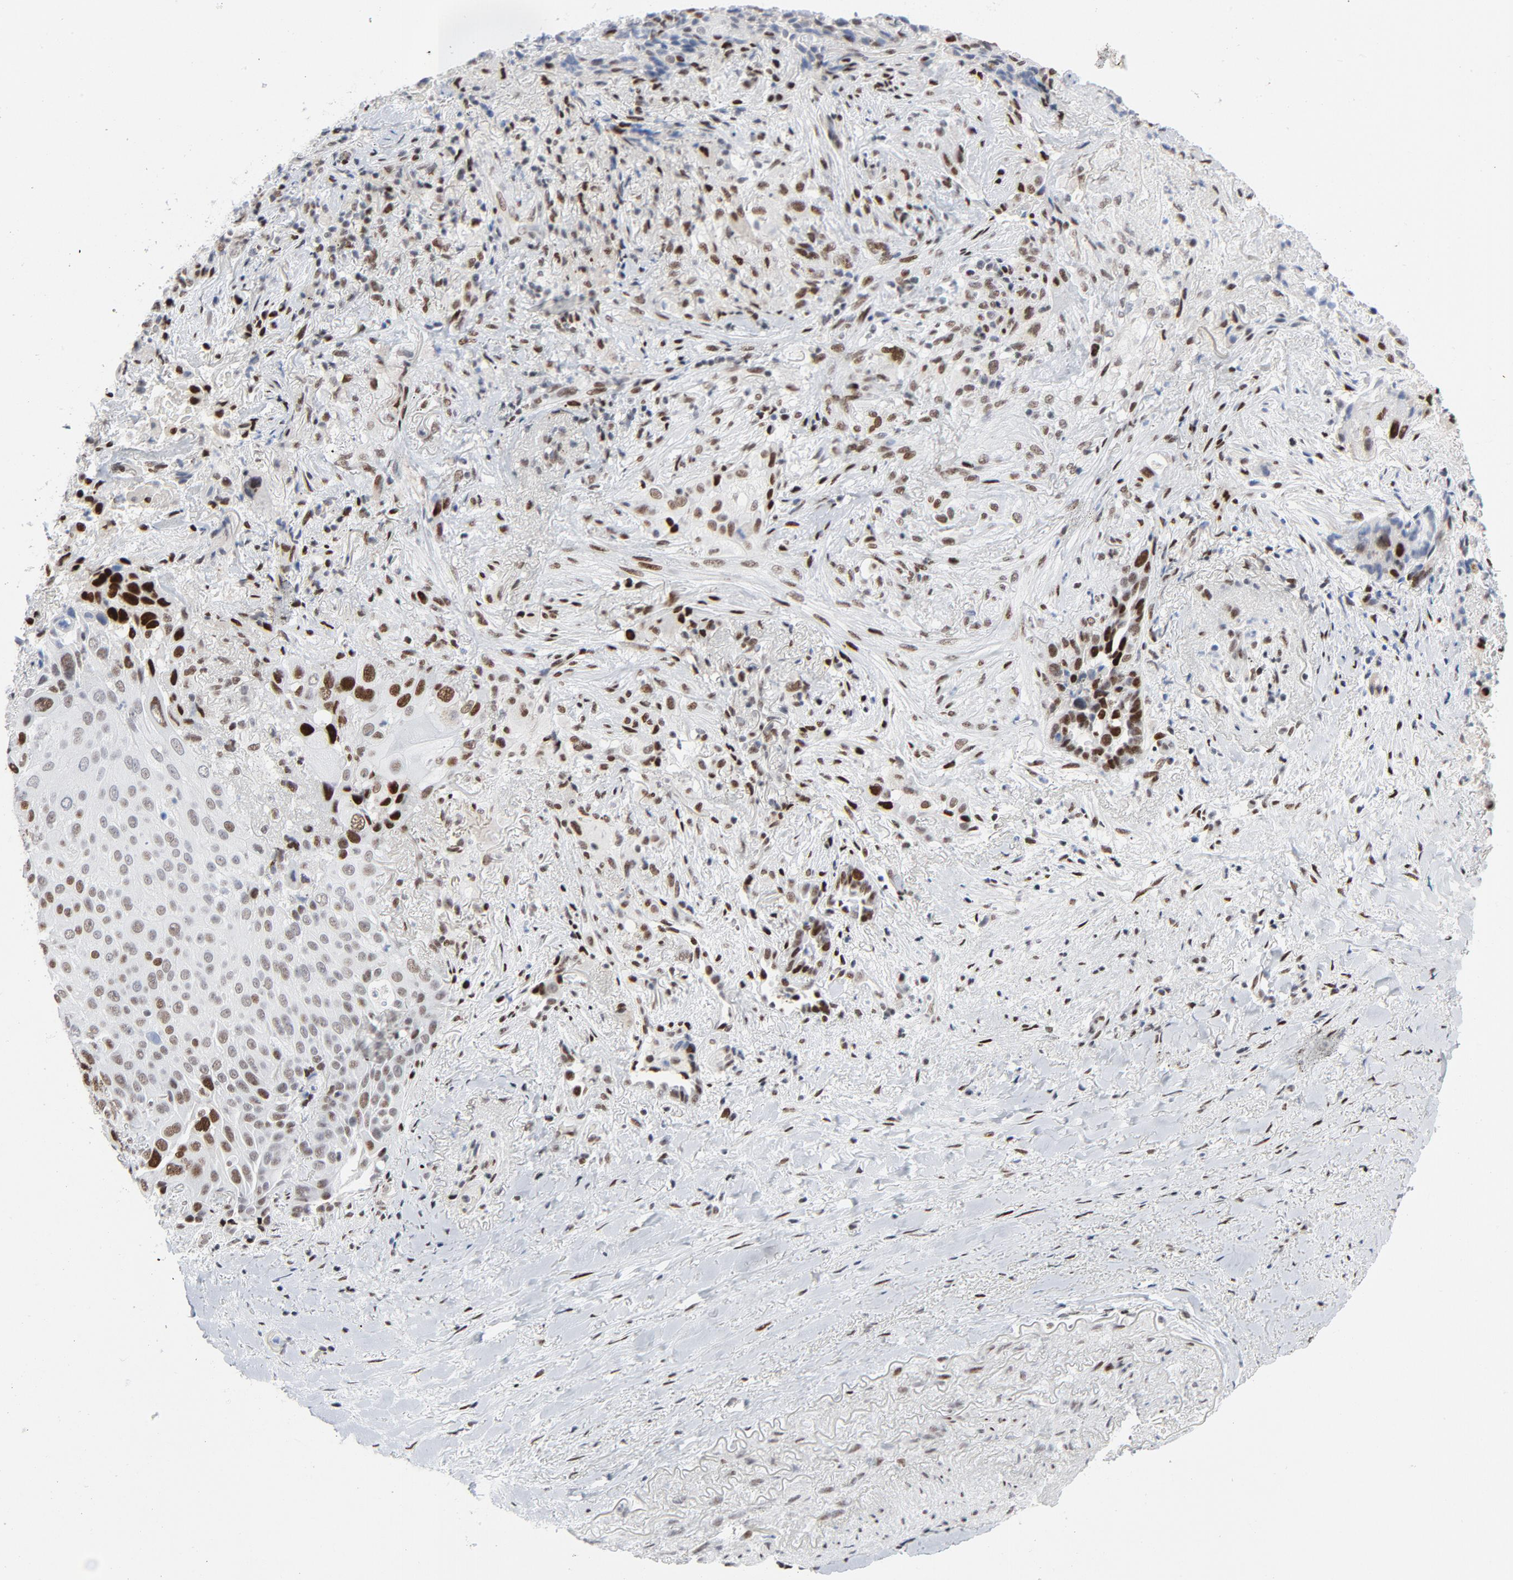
{"staining": {"intensity": "strong", "quantity": "25%-75%", "location": "nuclear"}, "tissue": "lung cancer", "cell_type": "Tumor cells", "image_type": "cancer", "snomed": [{"axis": "morphology", "description": "Squamous cell carcinoma, NOS"}, {"axis": "topography", "description": "Lung"}], "caption": "IHC image of human lung cancer stained for a protein (brown), which reveals high levels of strong nuclear expression in about 25%-75% of tumor cells.", "gene": "HSF1", "patient": {"sex": "male", "age": 54}}